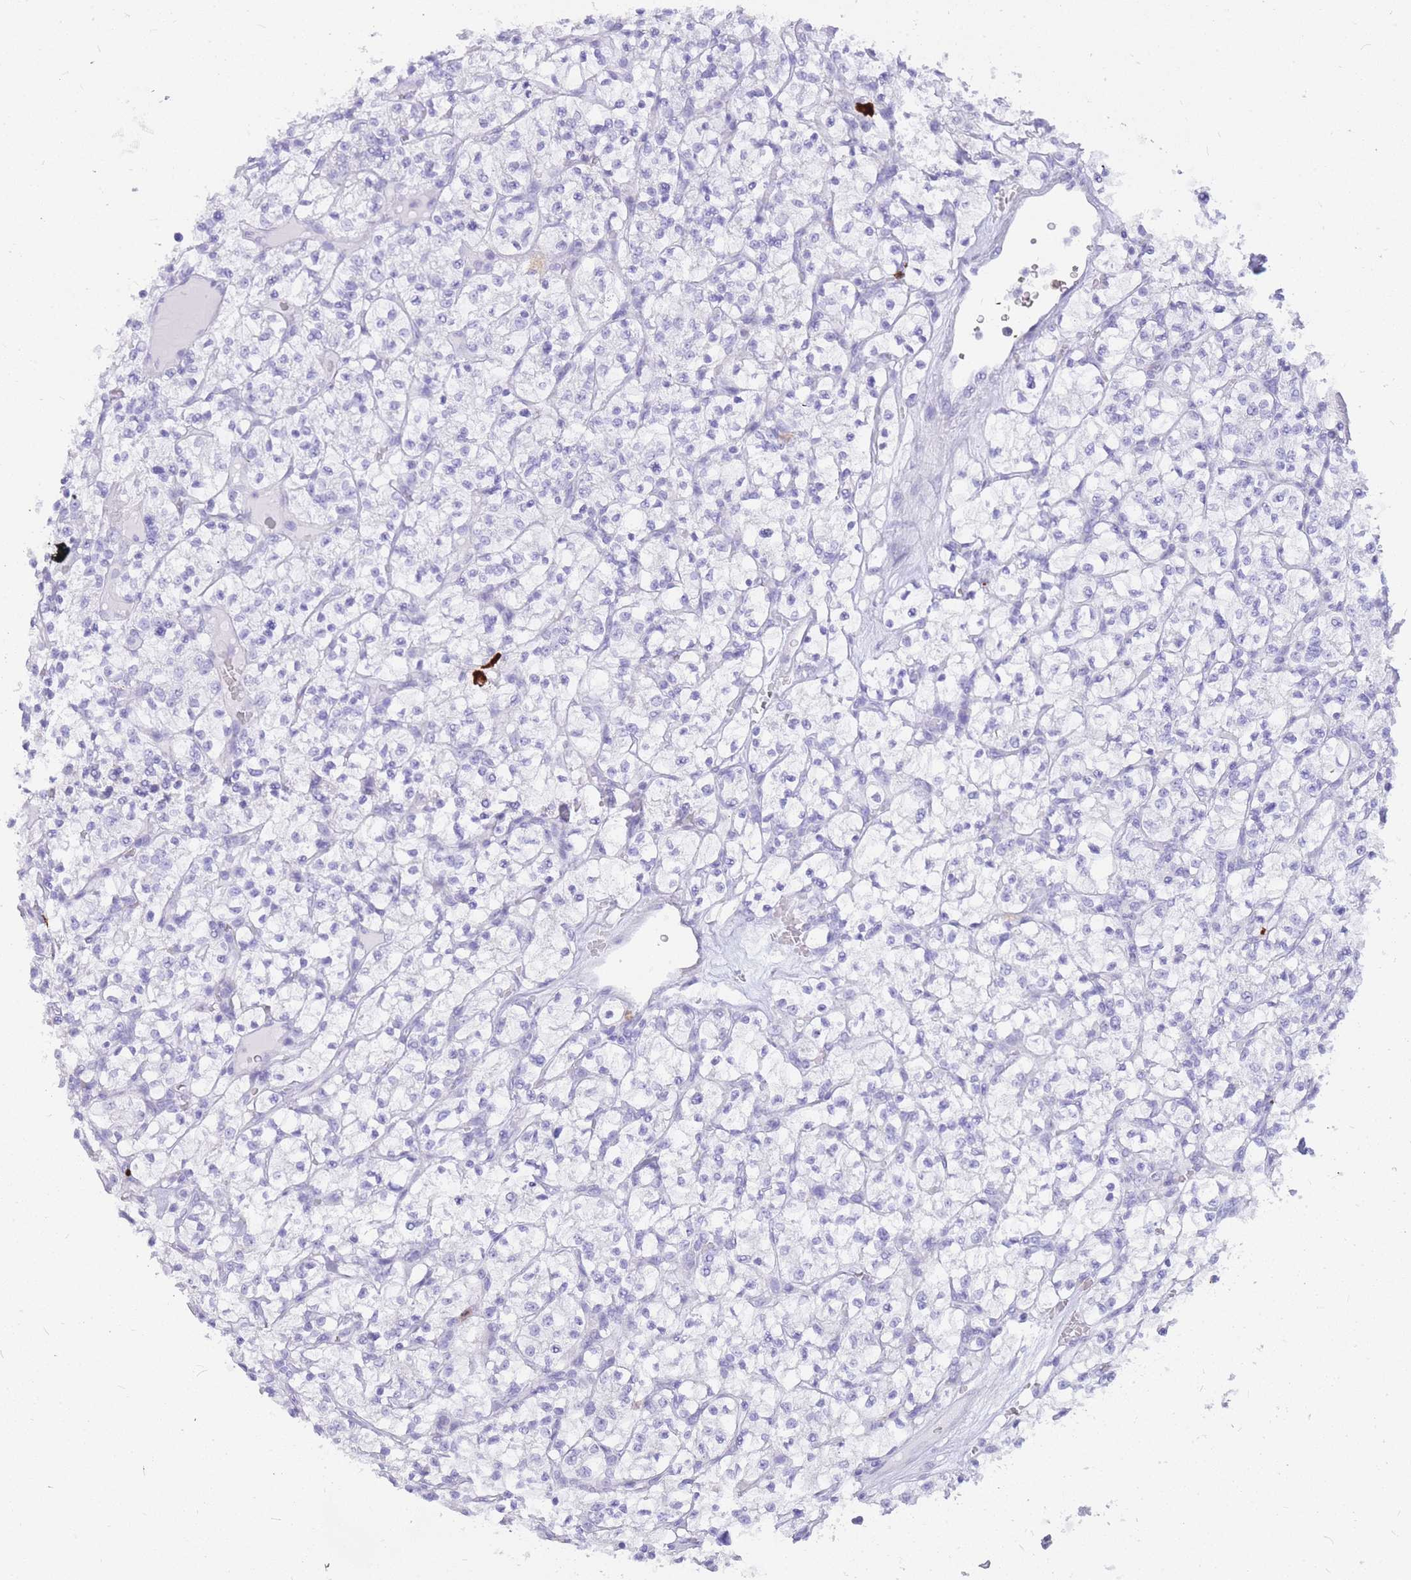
{"staining": {"intensity": "negative", "quantity": "none", "location": "none"}, "tissue": "renal cancer", "cell_type": "Tumor cells", "image_type": "cancer", "snomed": [{"axis": "morphology", "description": "Adenocarcinoma, NOS"}, {"axis": "topography", "description": "Kidney"}], "caption": "IHC micrograph of neoplastic tissue: adenocarcinoma (renal) stained with DAB (3,3'-diaminobenzidine) shows no significant protein positivity in tumor cells.", "gene": "HERC1", "patient": {"sex": "female", "age": 64}}